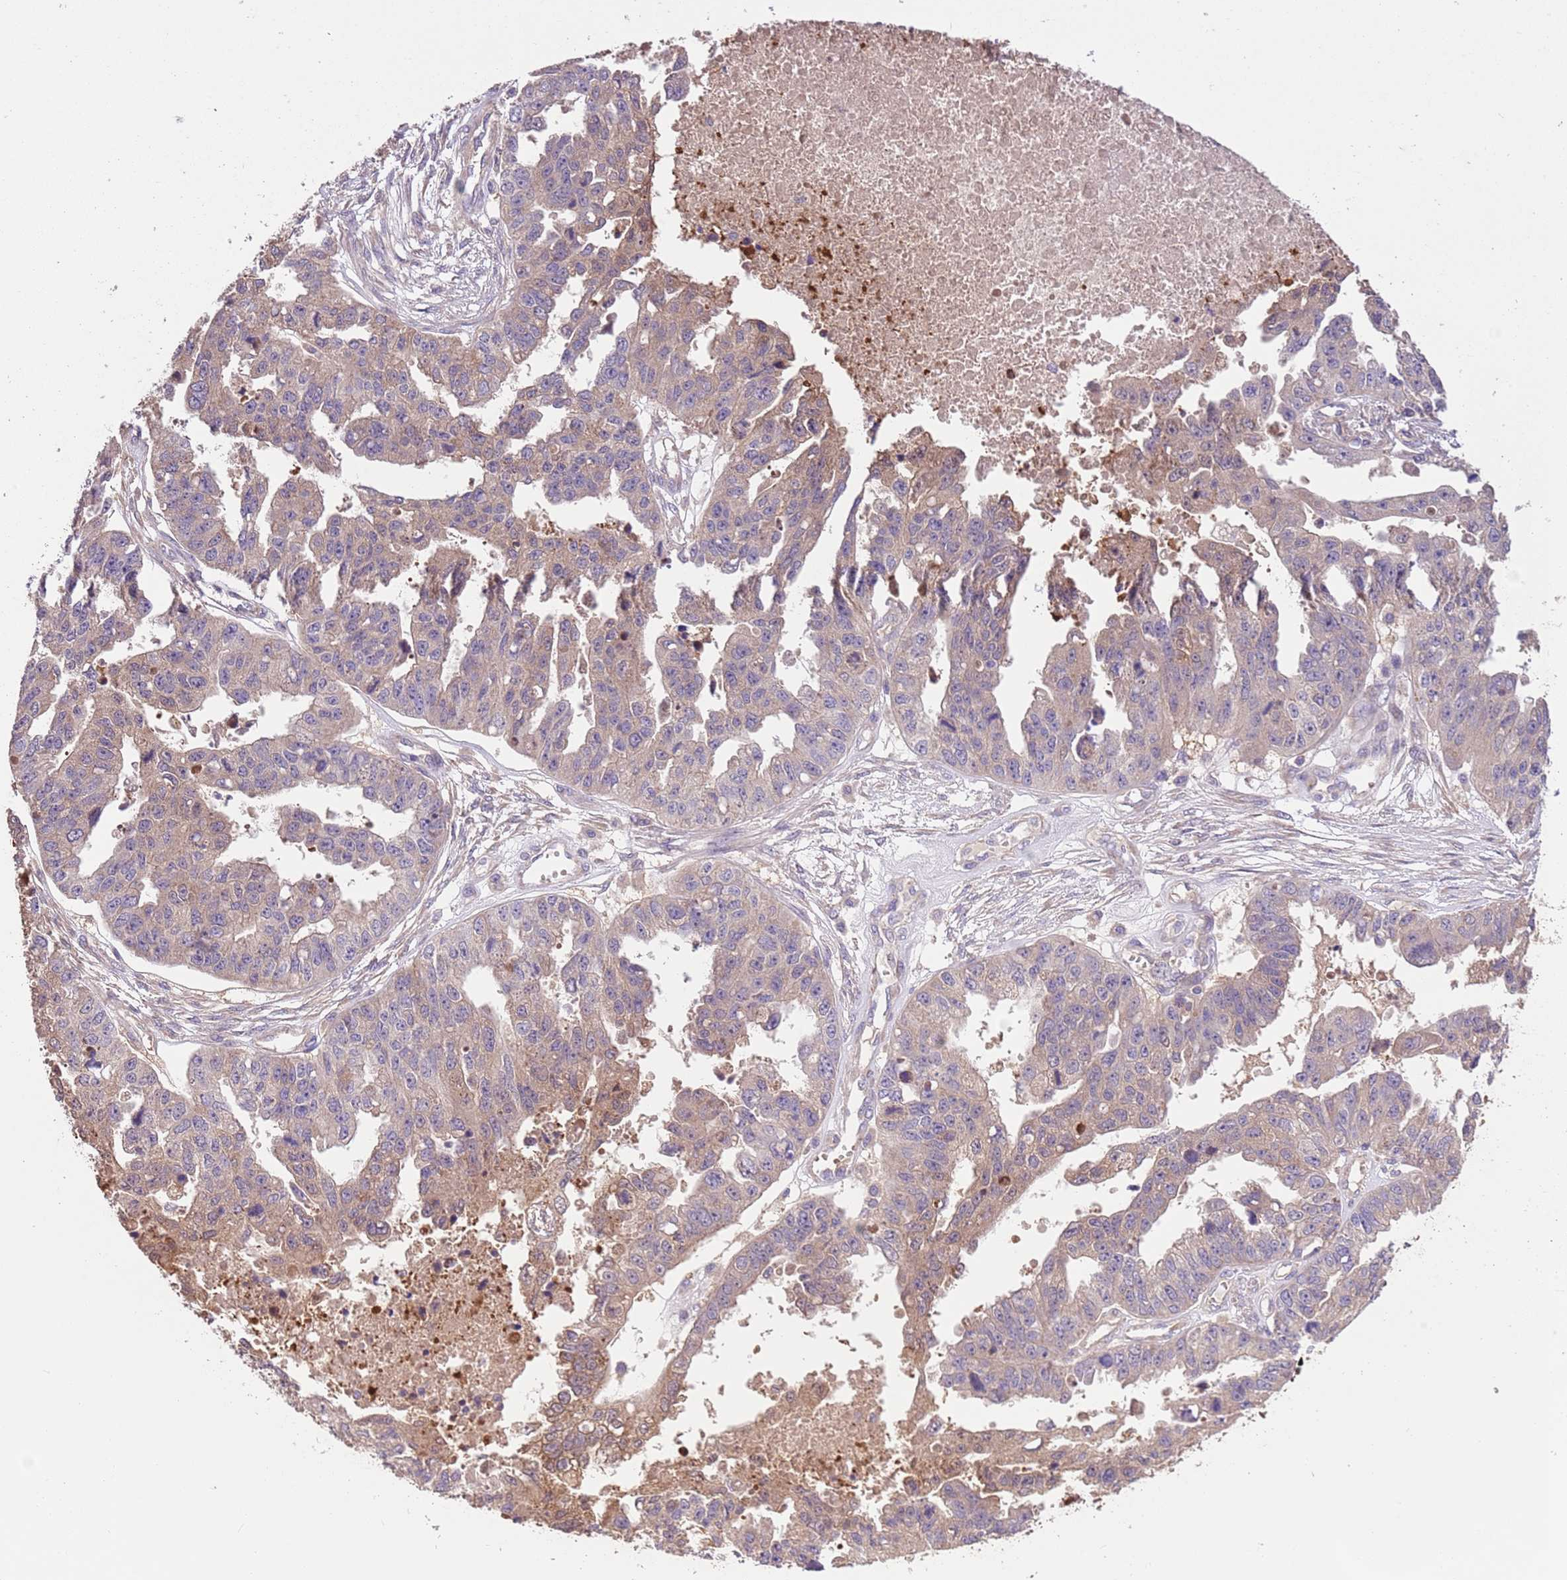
{"staining": {"intensity": "weak", "quantity": "25%-75%", "location": "cytoplasmic/membranous"}, "tissue": "ovarian cancer", "cell_type": "Tumor cells", "image_type": "cancer", "snomed": [{"axis": "morphology", "description": "Cystadenocarcinoma, serous, NOS"}, {"axis": "topography", "description": "Ovary"}], "caption": "Brown immunohistochemical staining in ovarian serous cystadenocarcinoma reveals weak cytoplasmic/membranous positivity in about 25%-75% of tumor cells.", "gene": "FAM89B", "patient": {"sex": "female", "age": 58}}